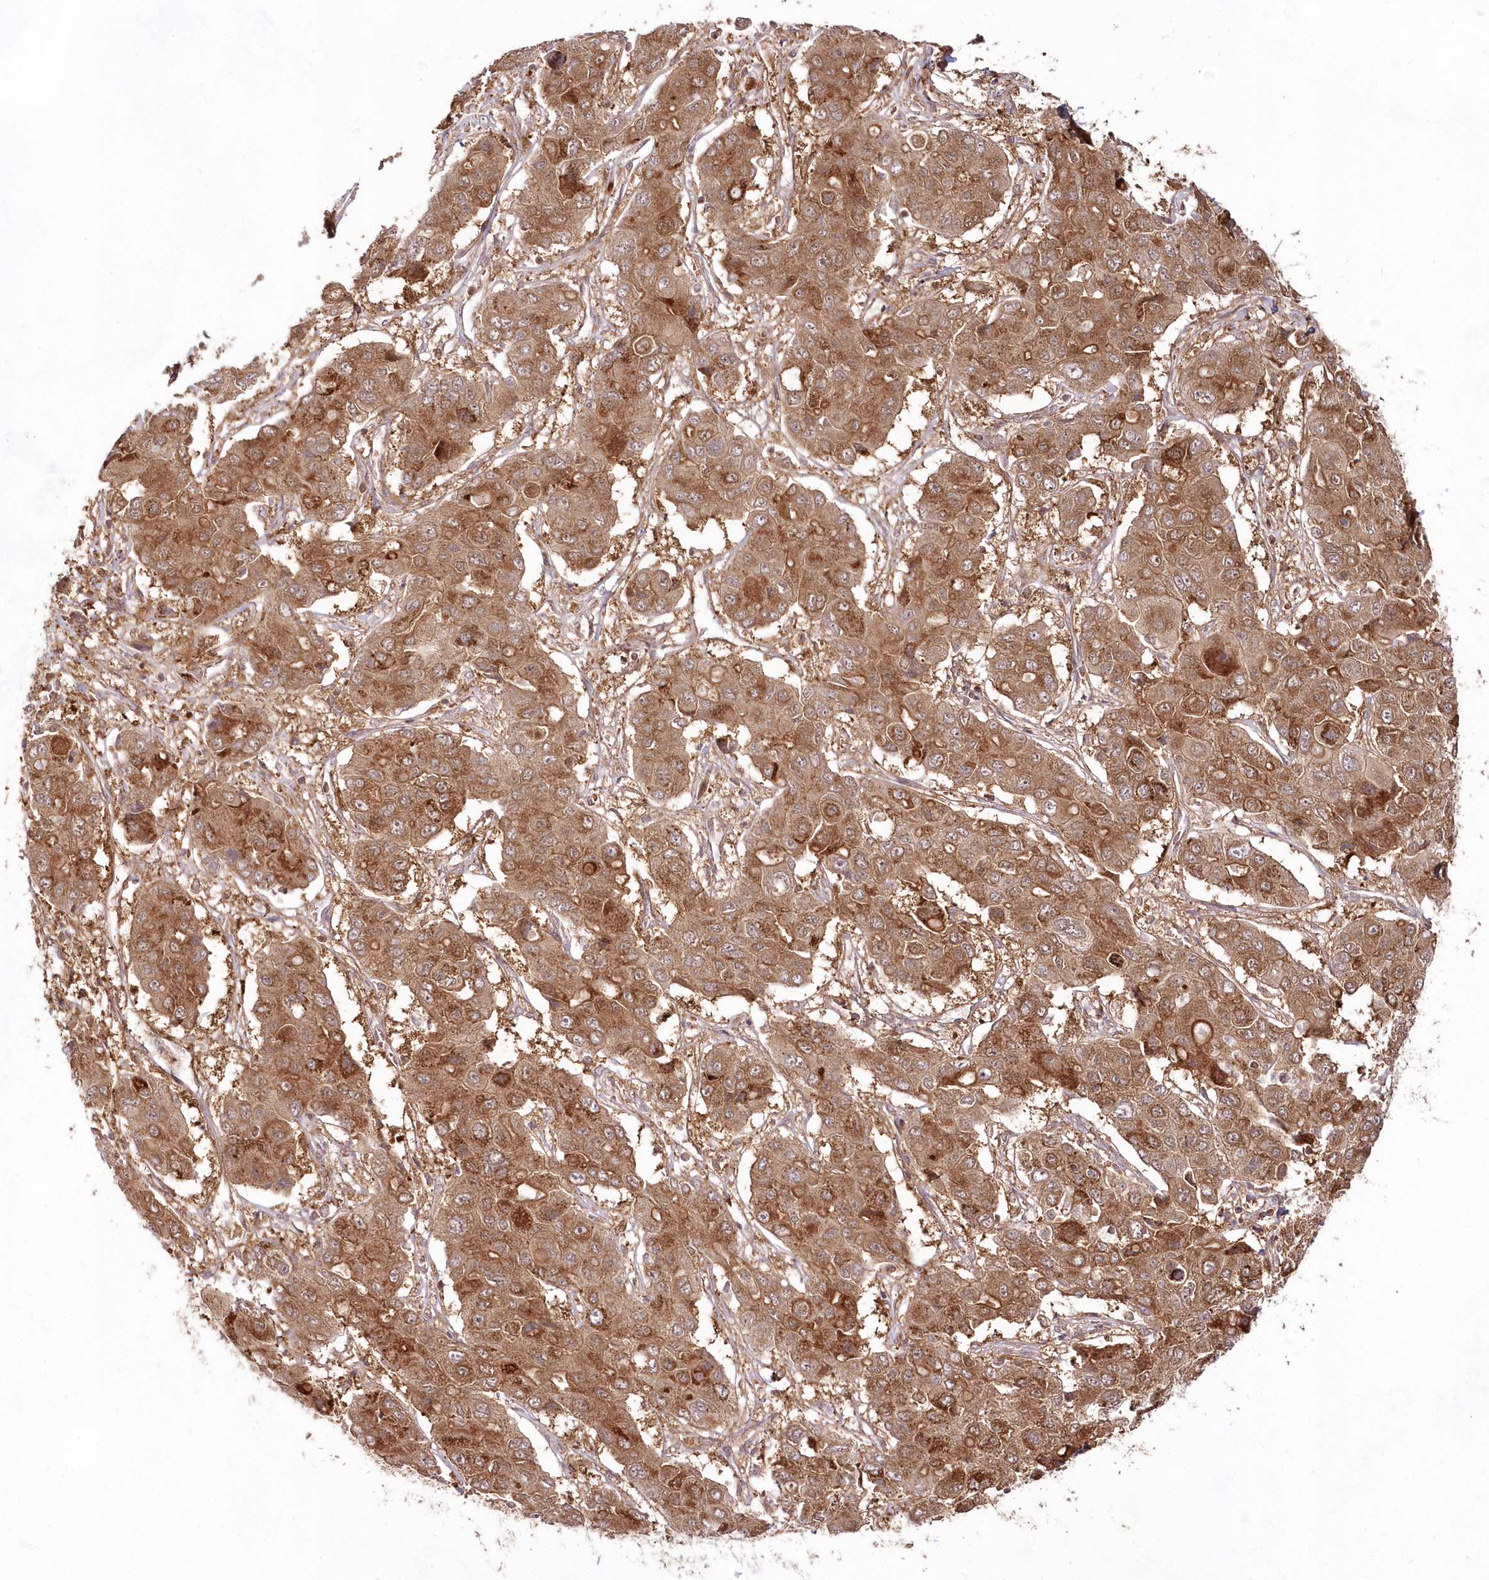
{"staining": {"intensity": "moderate", "quantity": ">75%", "location": "cytoplasmic/membranous"}, "tissue": "liver cancer", "cell_type": "Tumor cells", "image_type": "cancer", "snomed": [{"axis": "morphology", "description": "Cholangiocarcinoma"}, {"axis": "topography", "description": "Liver"}], "caption": "An immunohistochemistry (IHC) photomicrograph of tumor tissue is shown. Protein staining in brown shows moderate cytoplasmic/membranous positivity in liver cancer within tumor cells. Nuclei are stained in blue.", "gene": "IMPA1", "patient": {"sex": "male", "age": 67}}